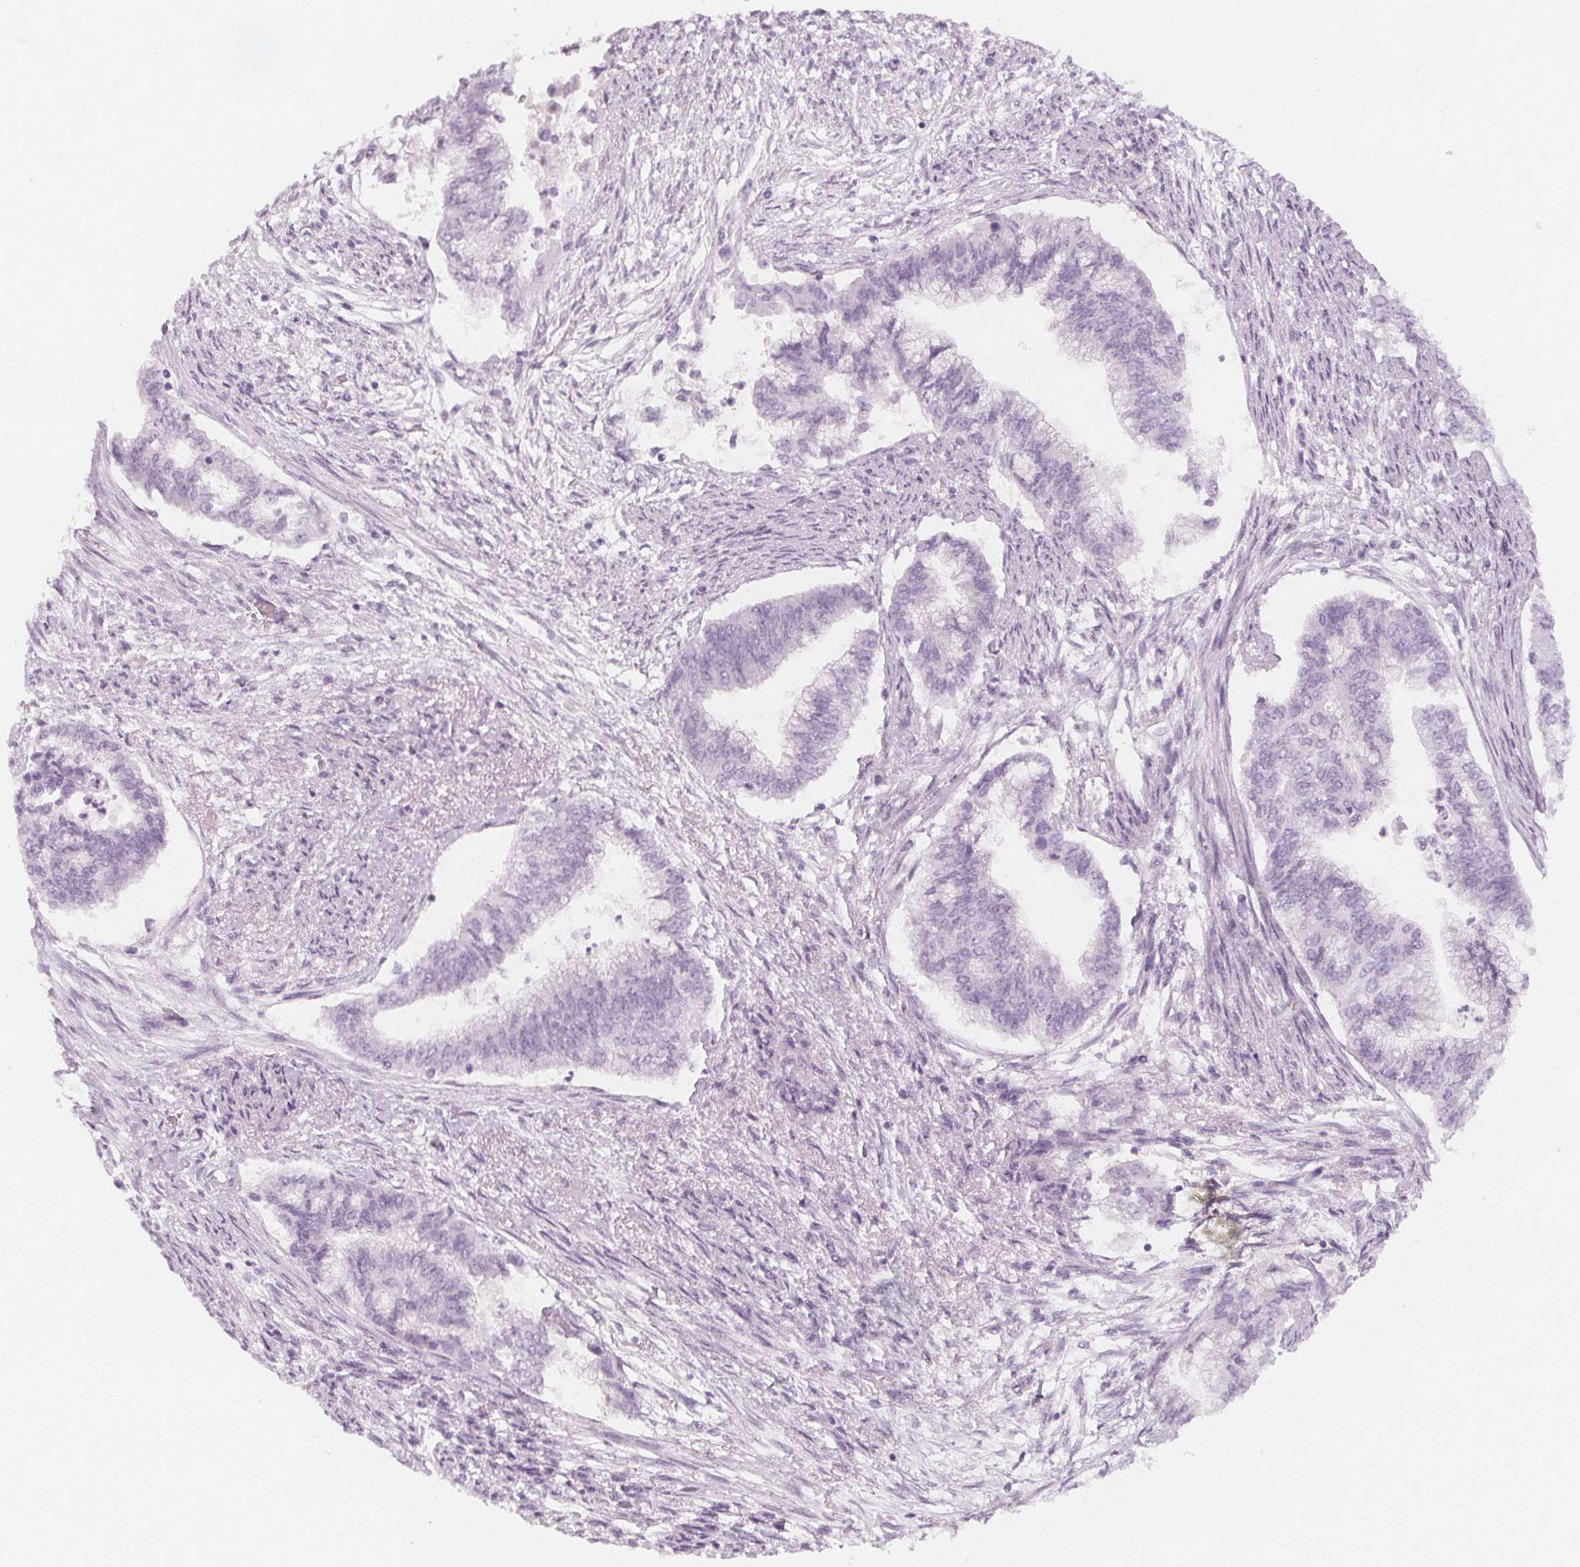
{"staining": {"intensity": "negative", "quantity": "none", "location": "none"}, "tissue": "endometrial cancer", "cell_type": "Tumor cells", "image_type": "cancer", "snomed": [{"axis": "morphology", "description": "Adenocarcinoma, NOS"}, {"axis": "topography", "description": "Endometrium"}], "caption": "Immunohistochemistry (IHC) micrograph of neoplastic tissue: human adenocarcinoma (endometrial) stained with DAB (3,3'-diaminobenzidine) reveals no significant protein positivity in tumor cells.", "gene": "MAP1A", "patient": {"sex": "female", "age": 65}}